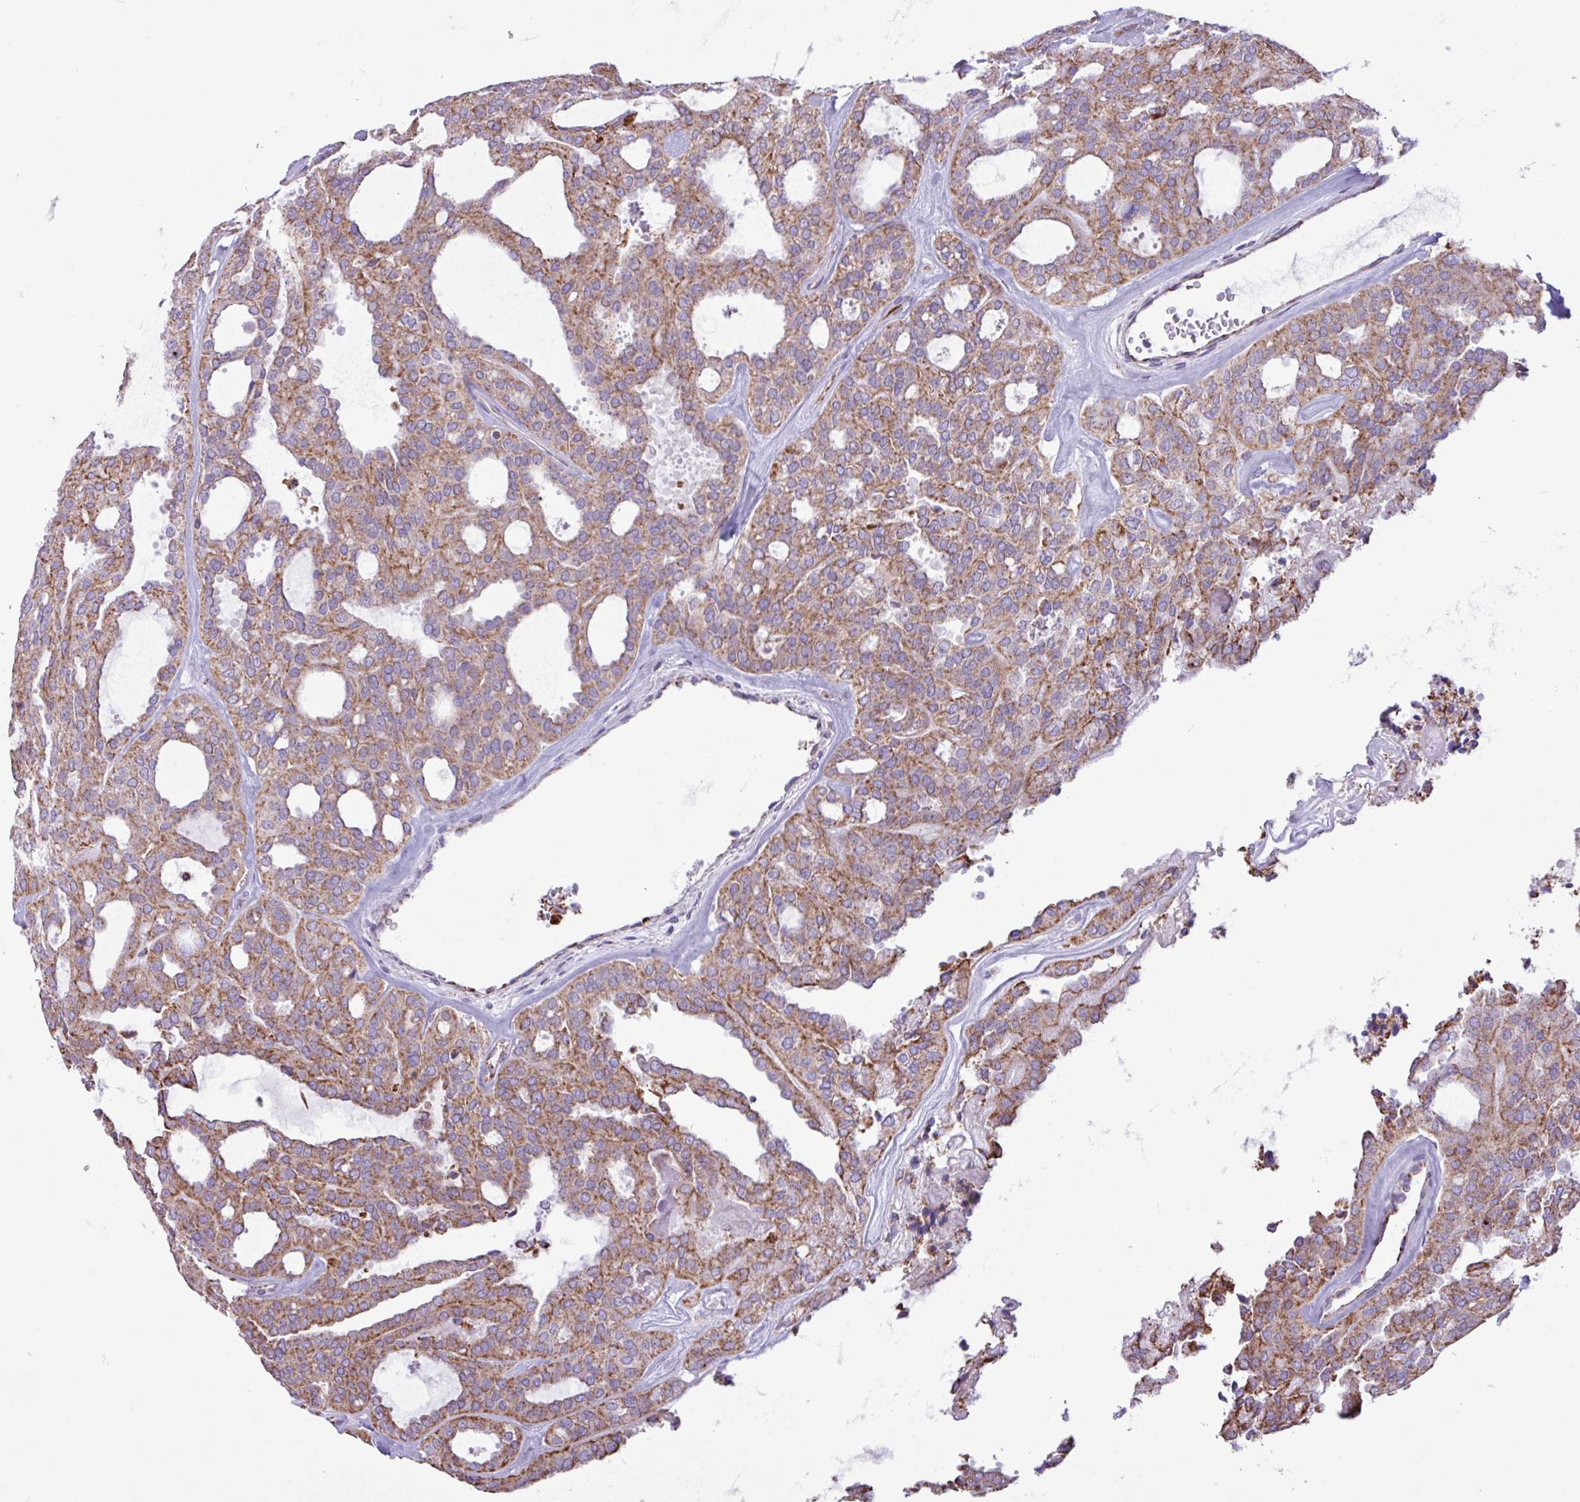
{"staining": {"intensity": "moderate", "quantity": ">75%", "location": "cytoplasmic/membranous"}, "tissue": "thyroid cancer", "cell_type": "Tumor cells", "image_type": "cancer", "snomed": [{"axis": "morphology", "description": "Follicular adenoma carcinoma, NOS"}, {"axis": "topography", "description": "Thyroid gland"}], "caption": "Human follicular adenoma carcinoma (thyroid) stained for a protein (brown) shows moderate cytoplasmic/membranous positive staining in approximately >75% of tumor cells.", "gene": "RTL3", "patient": {"sex": "male", "age": 75}}